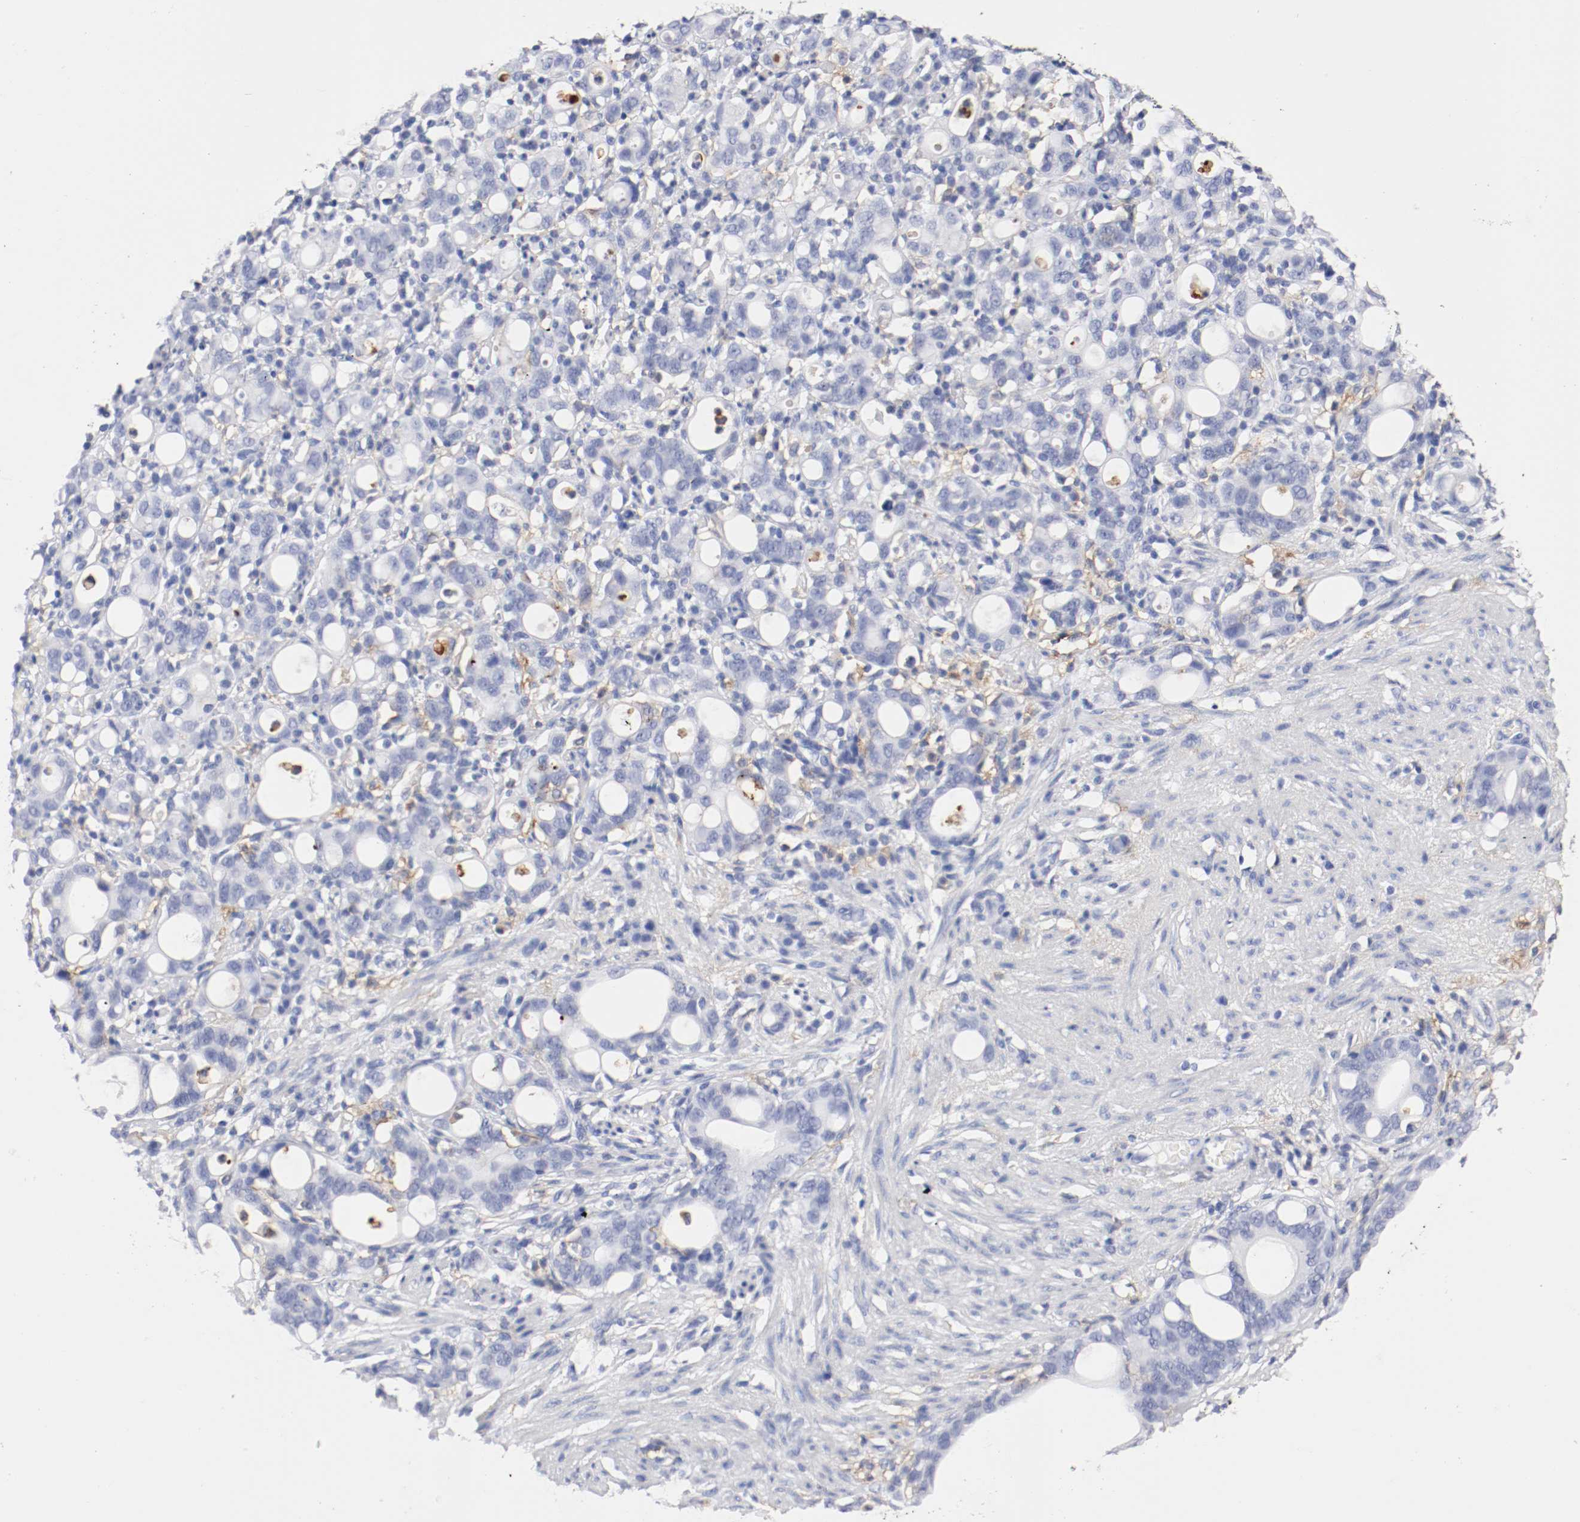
{"staining": {"intensity": "negative", "quantity": "none", "location": "none"}, "tissue": "stomach cancer", "cell_type": "Tumor cells", "image_type": "cancer", "snomed": [{"axis": "morphology", "description": "Adenocarcinoma, NOS"}, {"axis": "topography", "description": "Stomach"}], "caption": "A high-resolution image shows IHC staining of adenocarcinoma (stomach), which reveals no significant expression in tumor cells.", "gene": "ITGAX", "patient": {"sex": "female", "age": 75}}